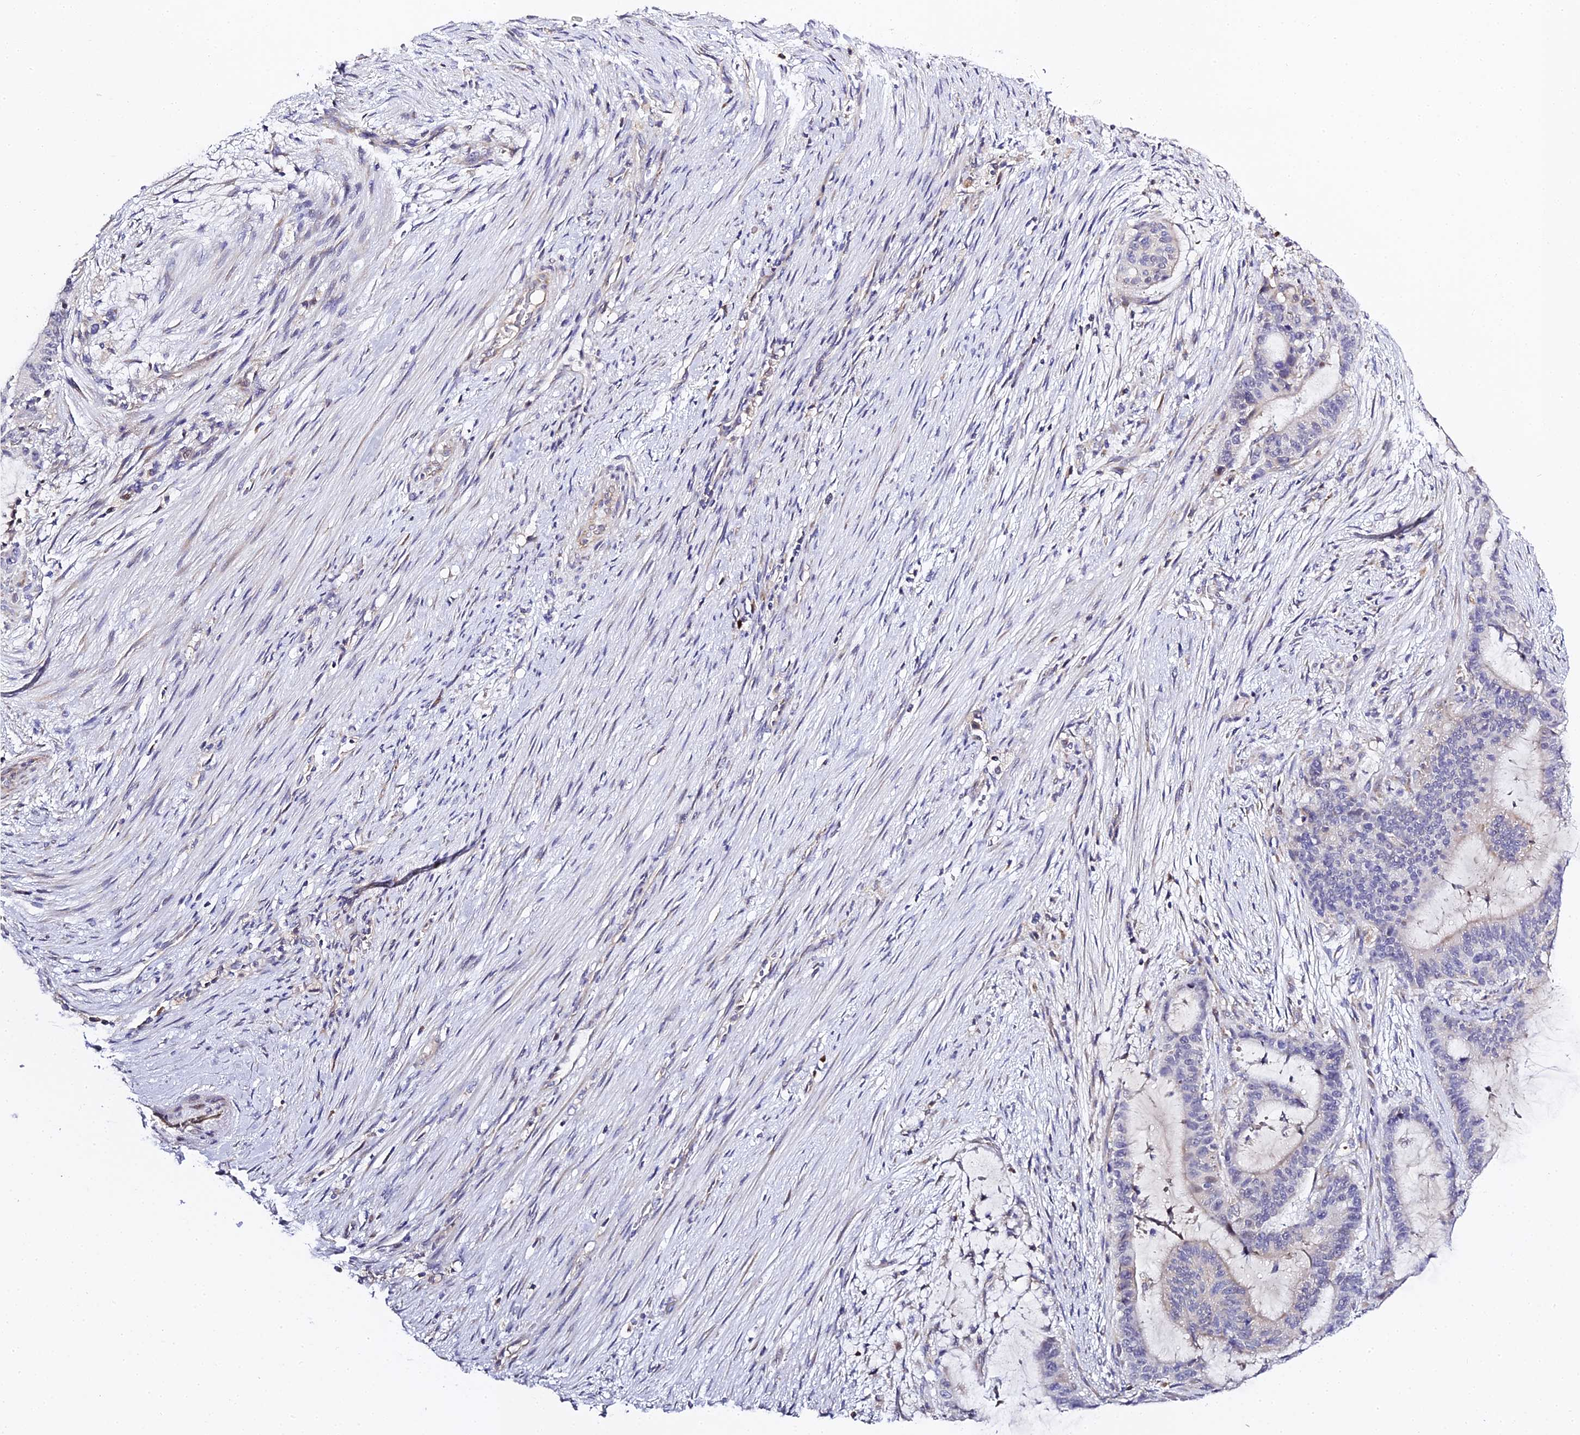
{"staining": {"intensity": "negative", "quantity": "none", "location": "none"}, "tissue": "liver cancer", "cell_type": "Tumor cells", "image_type": "cancer", "snomed": [{"axis": "morphology", "description": "Normal tissue, NOS"}, {"axis": "morphology", "description": "Cholangiocarcinoma"}, {"axis": "topography", "description": "Liver"}, {"axis": "topography", "description": "Peripheral nerve tissue"}], "caption": "DAB immunohistochemical staining of liver cancer (cholangiocarcinoma) displays no significant positivity in tumor cells.", "gene": "SERP1", "patient": {"sex": "female", "age": 73}}